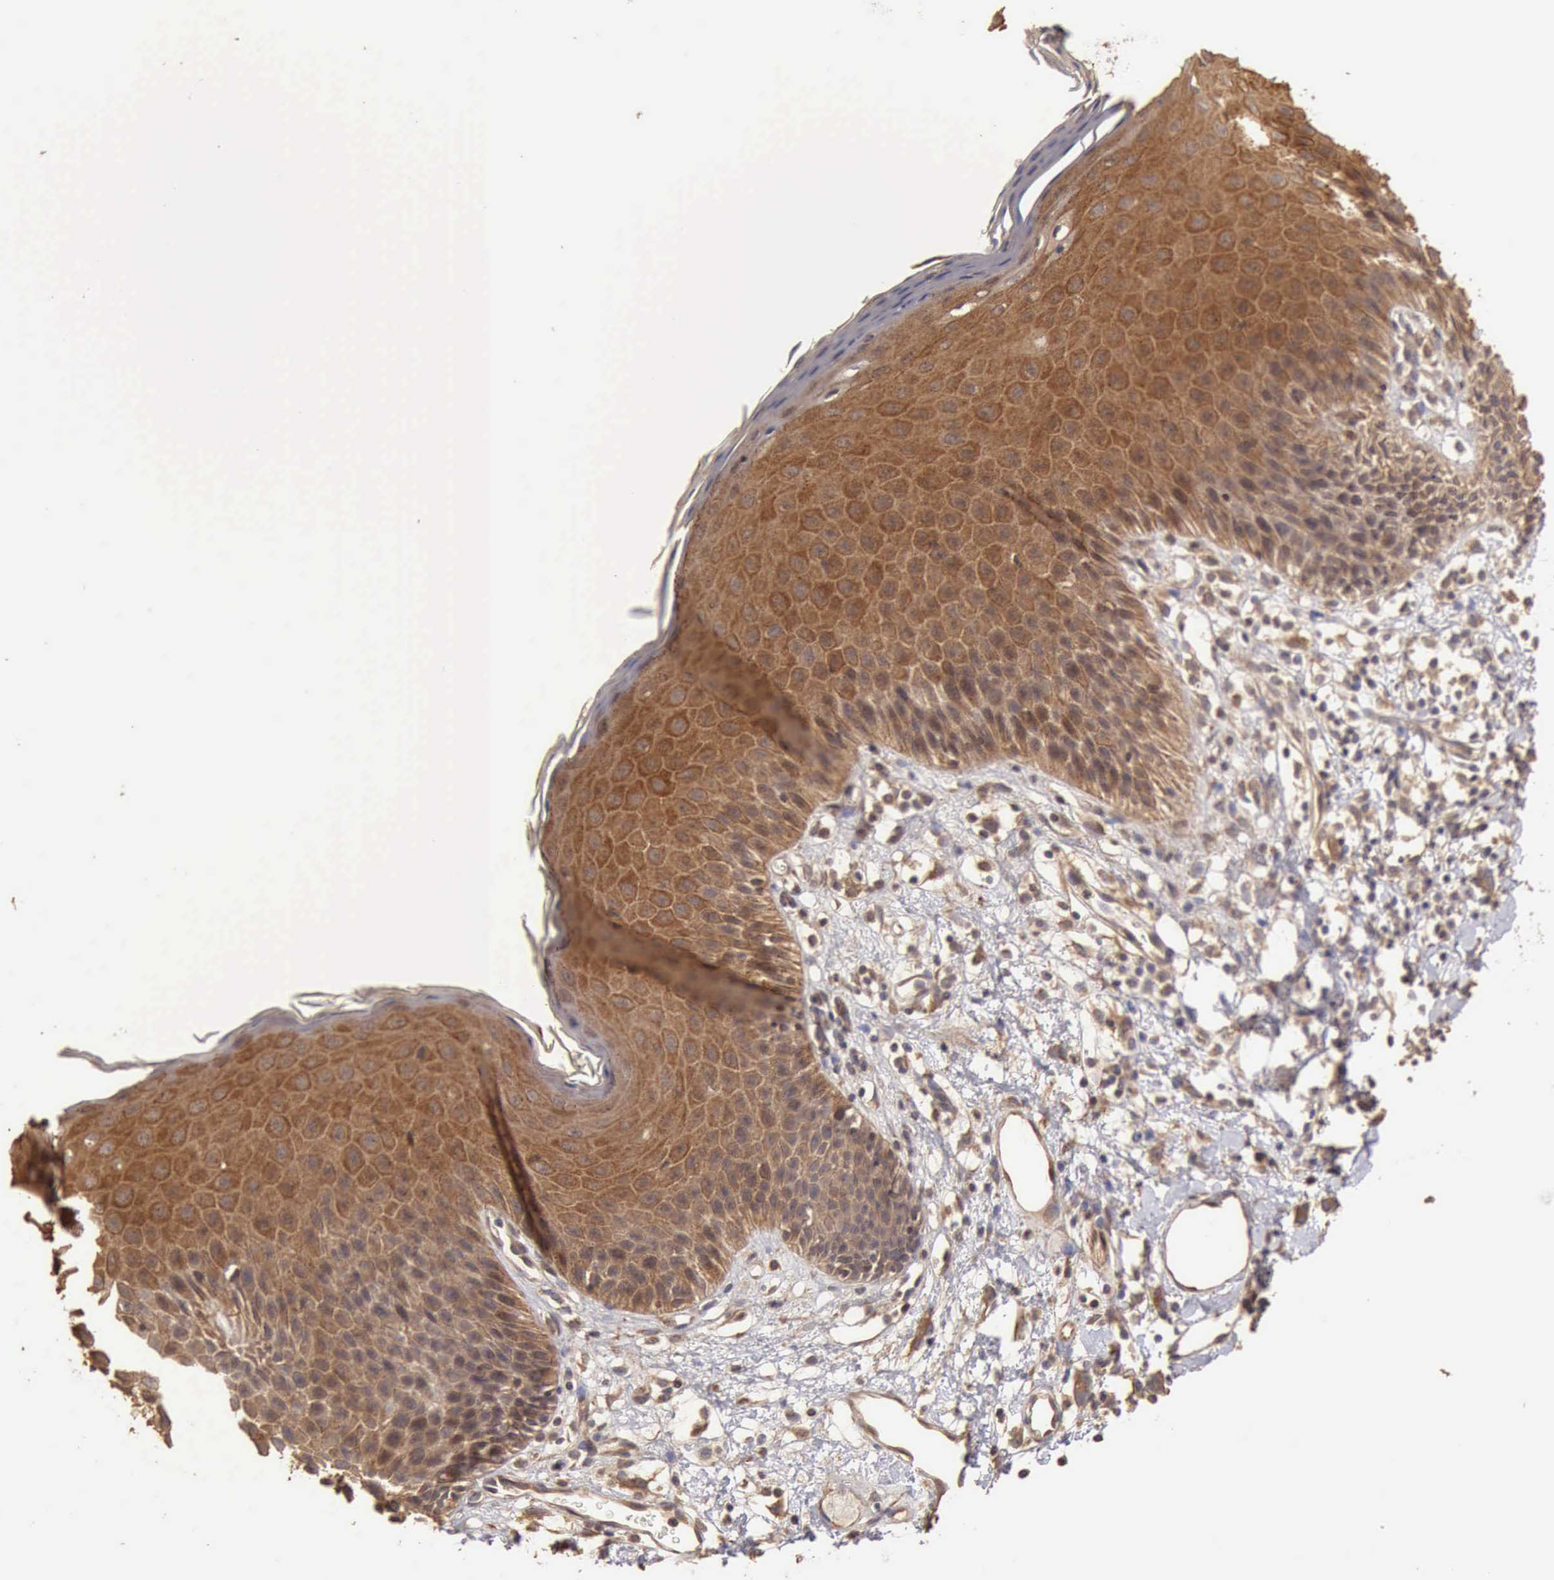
{"staining": {"intensity": "moderate", "quantity": ">75%", "location": "nuclear"}, "tissue": "skin", "cell_type": "Epidermal cells", "image_type": "normal", "snomed": [{"axis": "morphology", "description": "Normal tissue, NOS"}, {"axis": "topography", "description": "Vulva"}, {"axis": "topography", "description": "Peripheral nerve tissue"}], "caption": "About >75% of epidermal cells in normal human skin show moderate nuclear protein expression as visualized by brown immunohistochemical staining.", "gene": "BMX", "patient": {"sex": "female", "age": 68}}